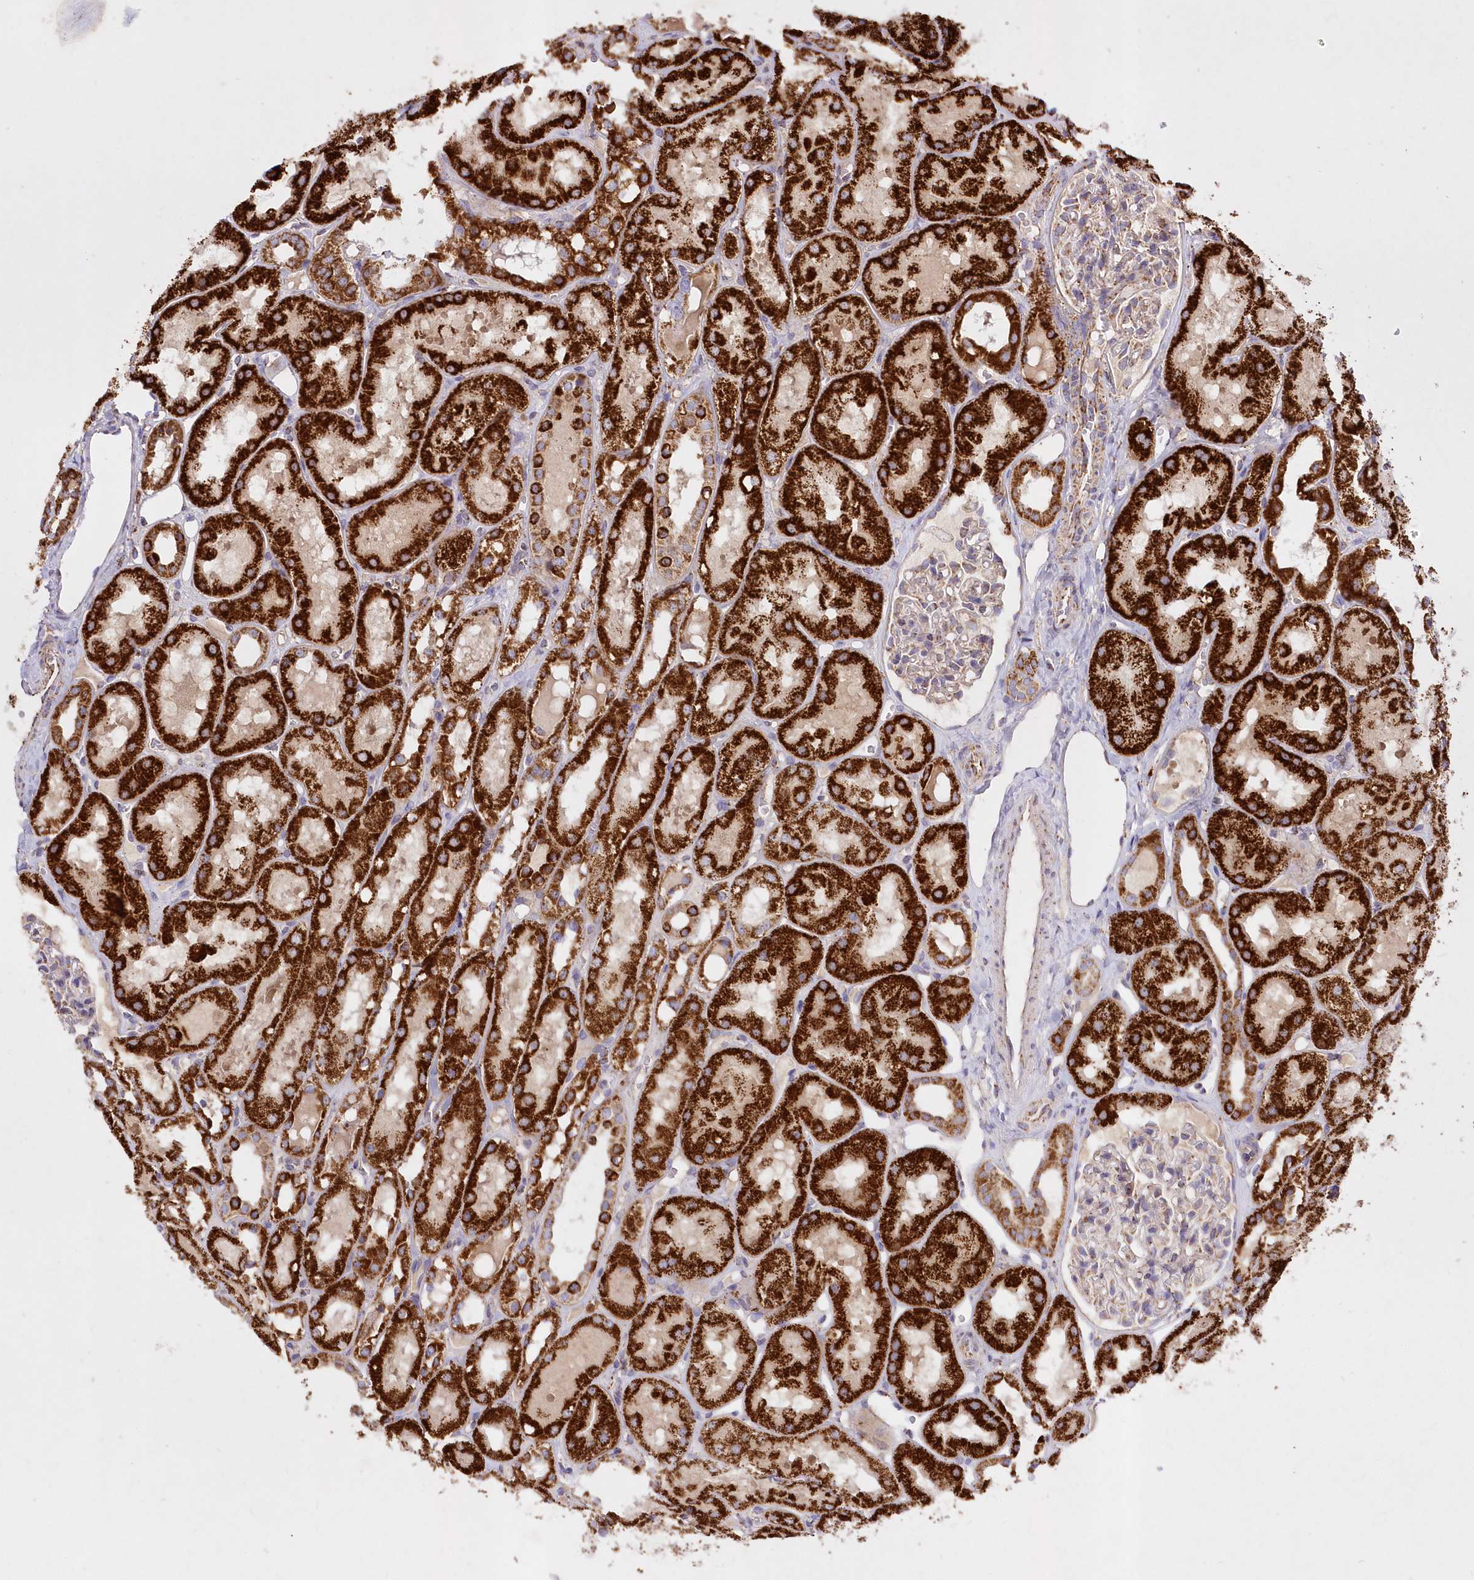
{"staining": {"intensity": "weak", "quantity": "25%-75%", "location": "cytoplasmic/membranous"}, "tissue": "kidney", "cell_type": "Cells in glomeruli", "image_type": "normal", "snomed": [{"axis": "morphology", "description": "Normal tissue, NOS"}, {"axis": "topography", "description": "Kidney"}, {"axis": "topography", "description": "Urinary bladder"}], "caption": "Kidney stained with IHC displays weak cytoplasmic/membranous expression in approximately 25%-75% of cells in glomeruli. The staining is performed using DAB (3,3'-diaminobenzidine) brown chromogen to label protein expression. The nuclei are counter-stained blue using hematoxylin.", "gene": "ASNSD1", "patient": {"sex": "male", "age": 16}}